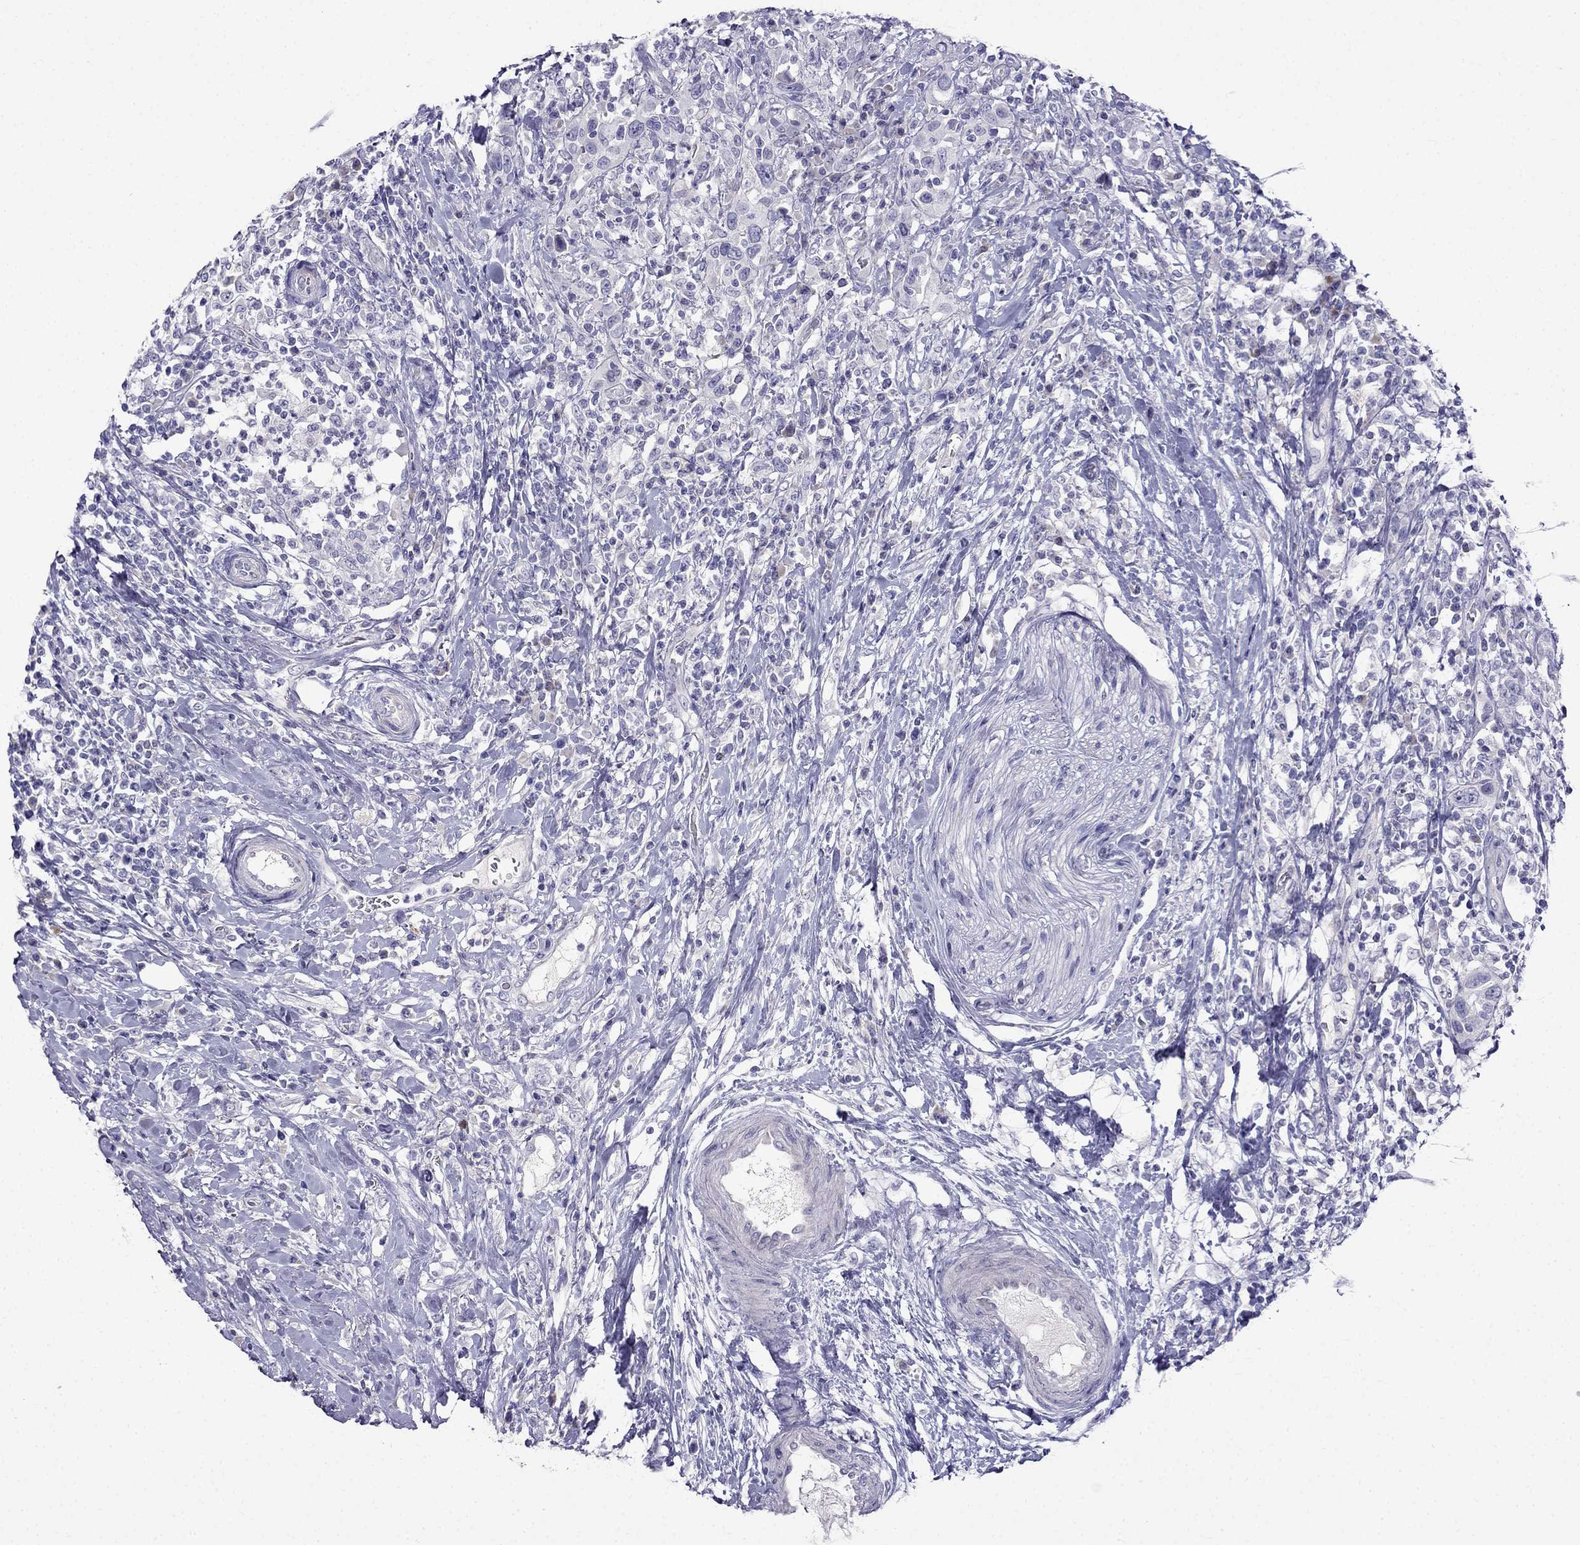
{"staining": {"intensity": "negative", "quantity": "none", "location": "none"}, "tissue": "urothelial cancer", "cell_type": "Tumor cells", "image_type": "cancer", "snomed": [{"axis": "morphology", "description": "Urothelial carcinoma, NOS"}, {"axis": "morphology", "description": "Urothelial carcinoma, High grade"}, {"axis": "topography", "description": "Urinary bladder"}], "caption": "A micrograph of human urothelial cancer is negative for staining in tumor cells.", "gene": "PATE1", "patient": {"sex": "female", "age": 64}}